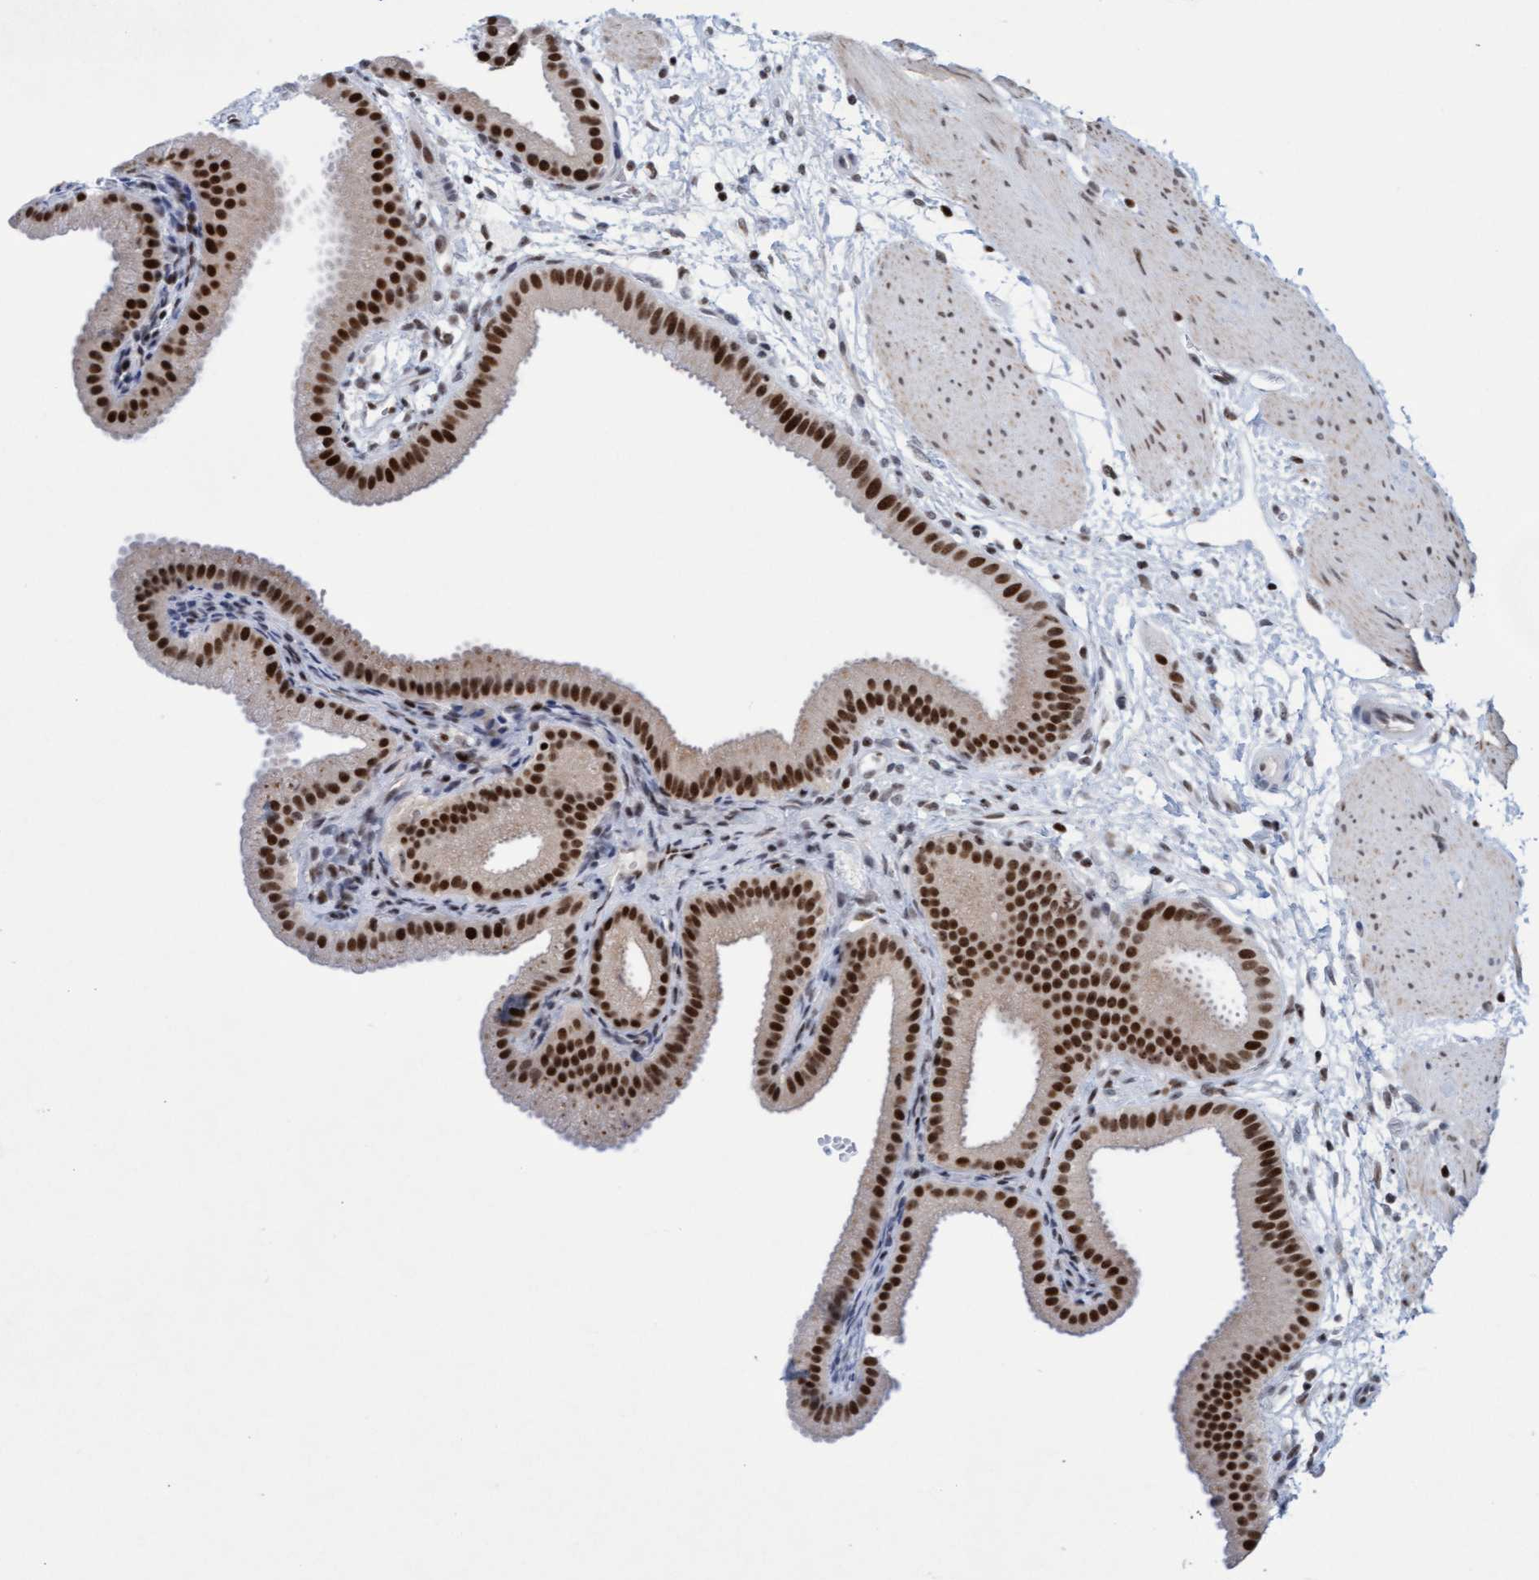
{"staining": {"intensity": "strong", "quantity": ">75%", "location": "nuclear"}, "tissue": "gallbladder", "cell_type": "Glandular cells", "image_type": "normal", "snomed": [{"axis": "morphology", "description": "Normal tissue, NOS"}, {"axis": "topography", "description": "Gallbladder"}], "caption": "Protein expression analysis of benign gallbladder exhibits strong nuclear positivity in approximately >75% of glandular cells. (Brightfield microscopy of DAB IHC at high magnification).", "gene": "GLRX2", "patient": {"sex": "female", "age": 64}}